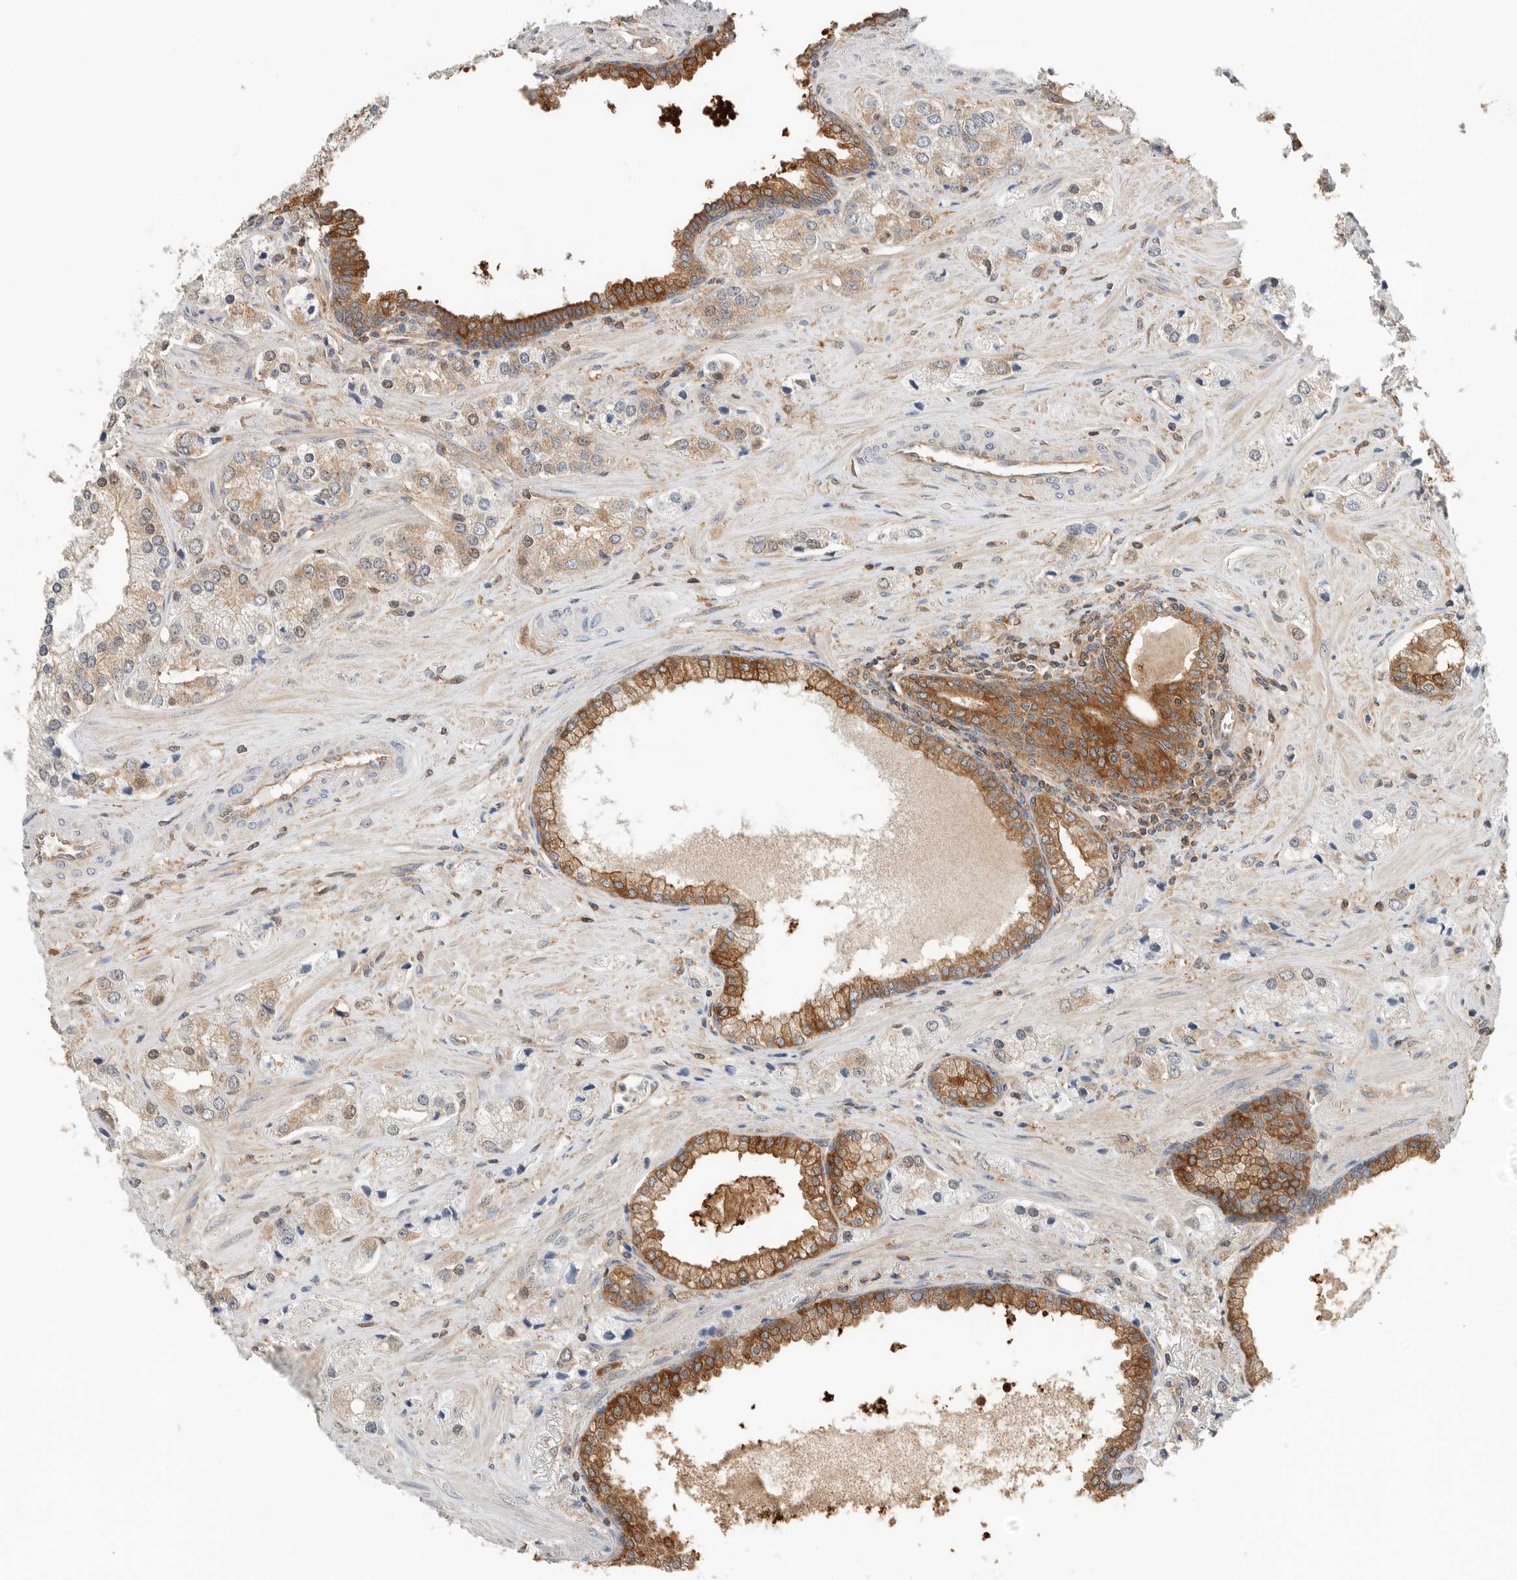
{"staining": {"intensity": "weak", "quantity": ">75%", "location": "cytoplasmic/membranous"}, "tissue": "prostate cancer", "cell_type": "Tumor cells", "image_type": "cancer", "snomed": [{"axis": "morphology", "description": "Adenocarcinoma, High grade"}, {"axis": "topography", "description": "Prostate"}], "caption": "A brown stain highlights weak cytoplasmic/membranous positivity of a protein in human prostate adenocarcinoma (high-grade) tumor cells.", "gene": "XPNPEP1", "patient": {"sex": "male", "age": 66}}